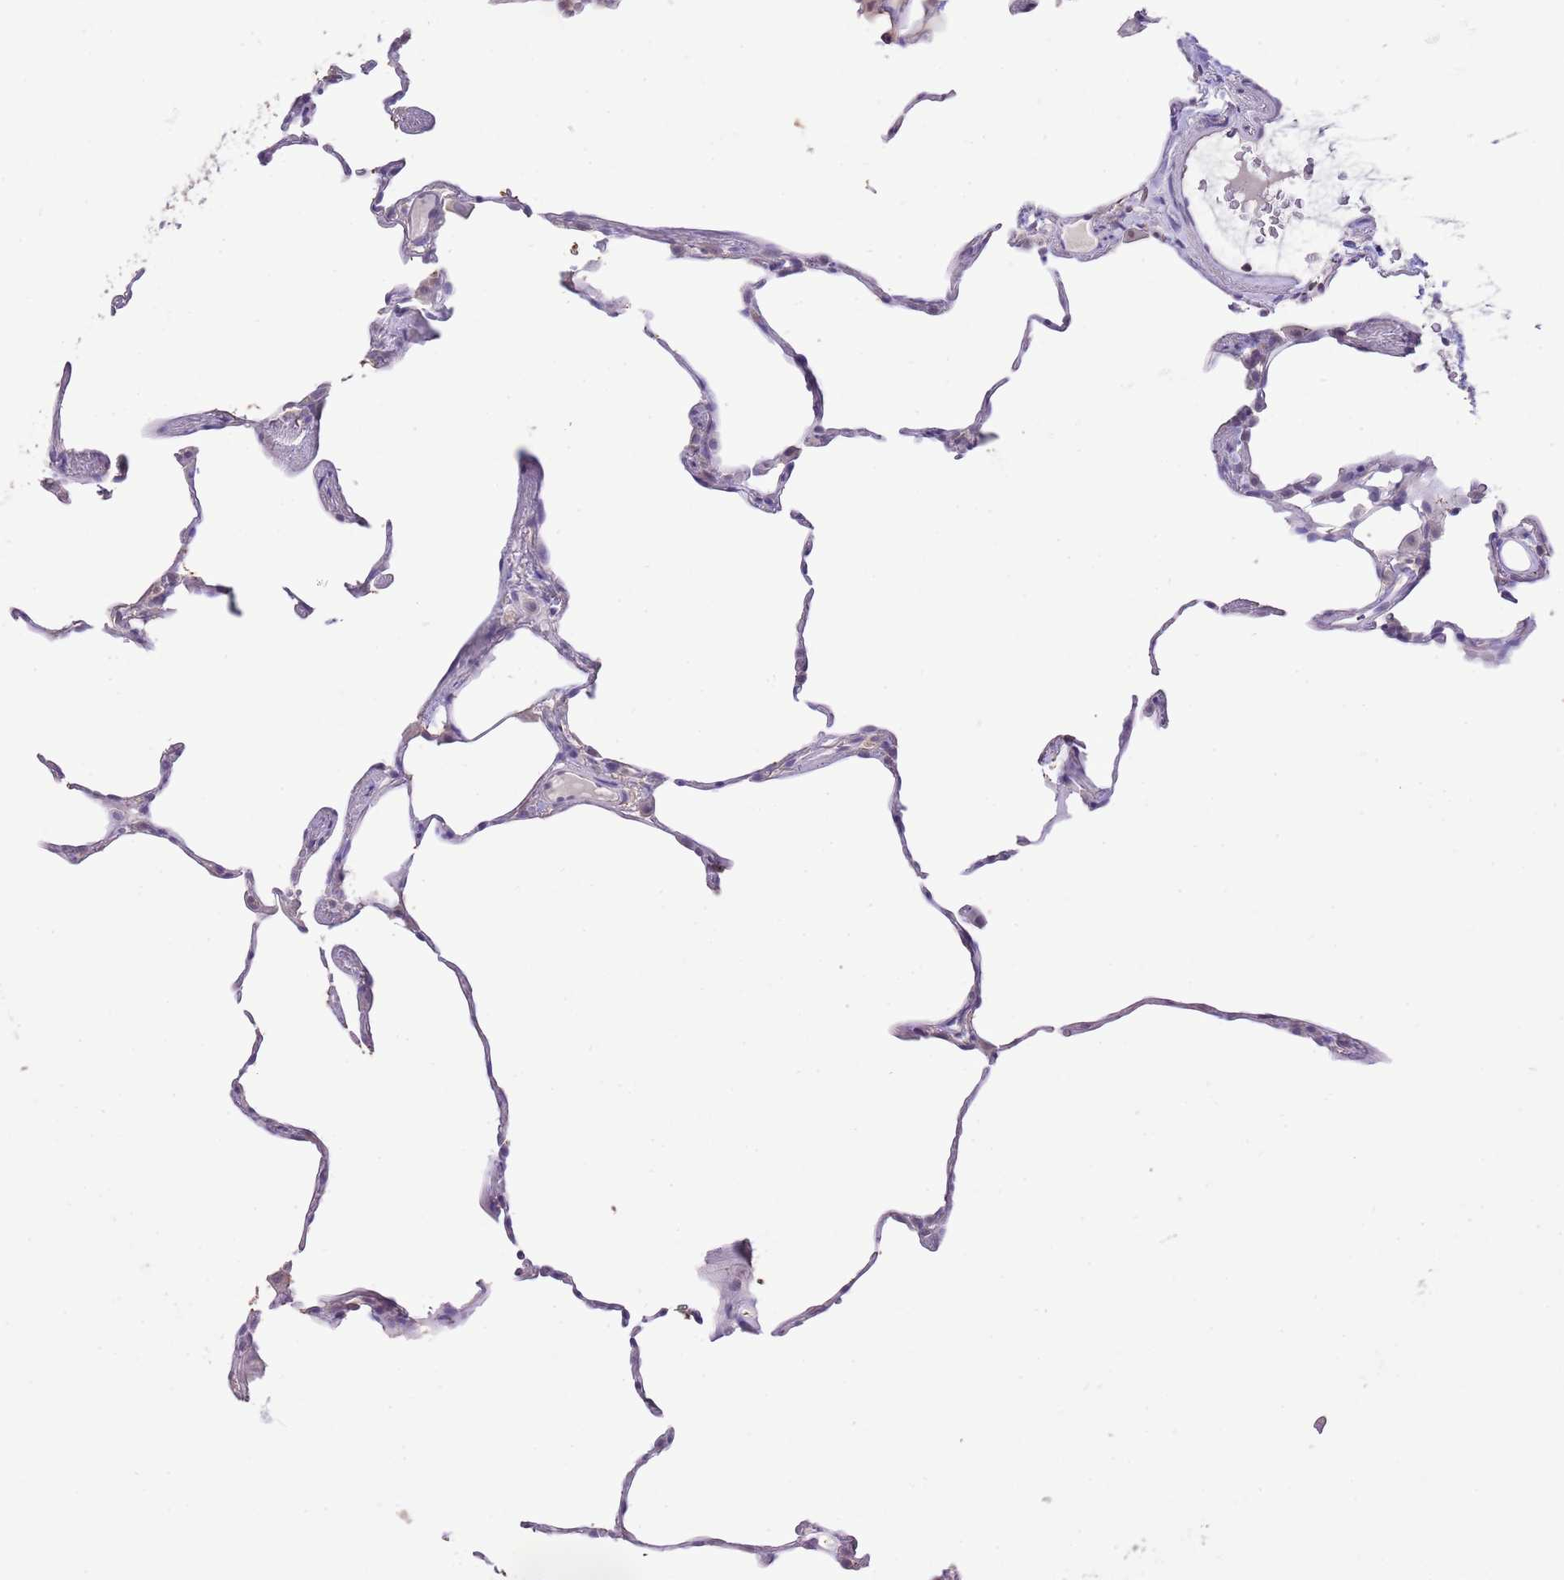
{"staining": {"intensity": "negative", "quantity": "none", "location": "none"}, "tissue": "lung", "cell_type": "Alveolar cells", "image_type": "normal", "snomed": [{"axis": "morphology", "description": "Normal tissue, NOS"}, {"axis": "topography", "description": "Lung"}], "caption": "DAB (3,3'-diaminobenzidine) immunohistochemical staining of unremarkable human lung shows no significant expression in alveolar cells. Nuclei are stained in blue.", "gene": "IZUMO4", "patient": {"sex": "female", "age": 57}}